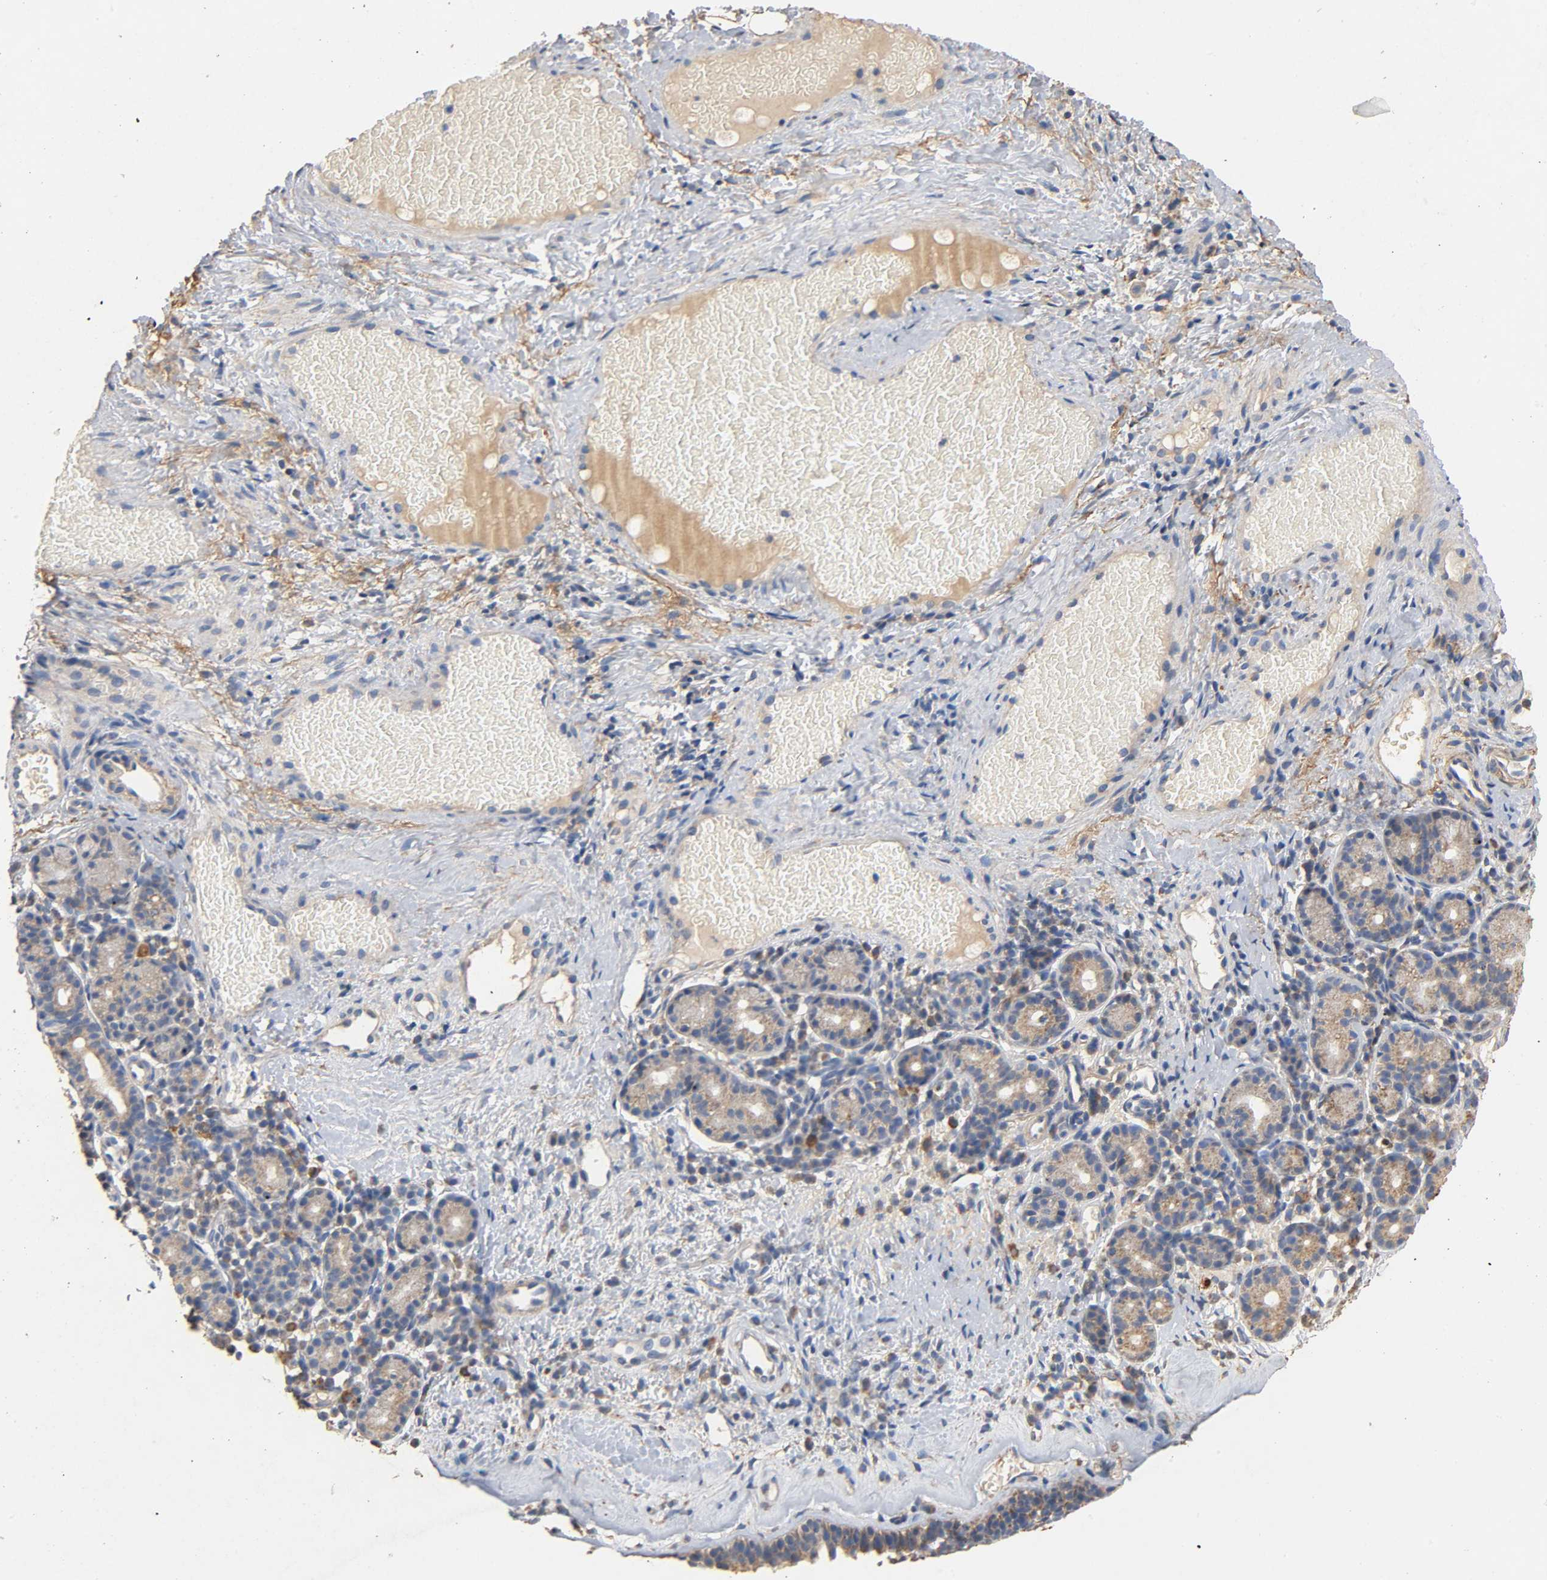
{"staining": {"intensity": "moderate", "quantity": ">75%", "location": "cytoplasmic/membranous"}, "tissue": "nasopharynx", "cell_type": "Respiratory epithelial cells", "image_type": "normal", "snomed": [{"axis": "morphology", "description": "Normal tissue, NOS"}, {"axis": "morphology", "description": "Inflammation, NOS"}, {"axis": "topography", "description": "Nasopharynx"}], "caption": "Moderate cytoplasmic/membranous positivity for a protein is seen in about >75% of respiratory epithelial cells of benign nasopharynx using immunohistochemistry.", "gene": "NDUFS3", "patient": {"sex": "female", "age": 55}}